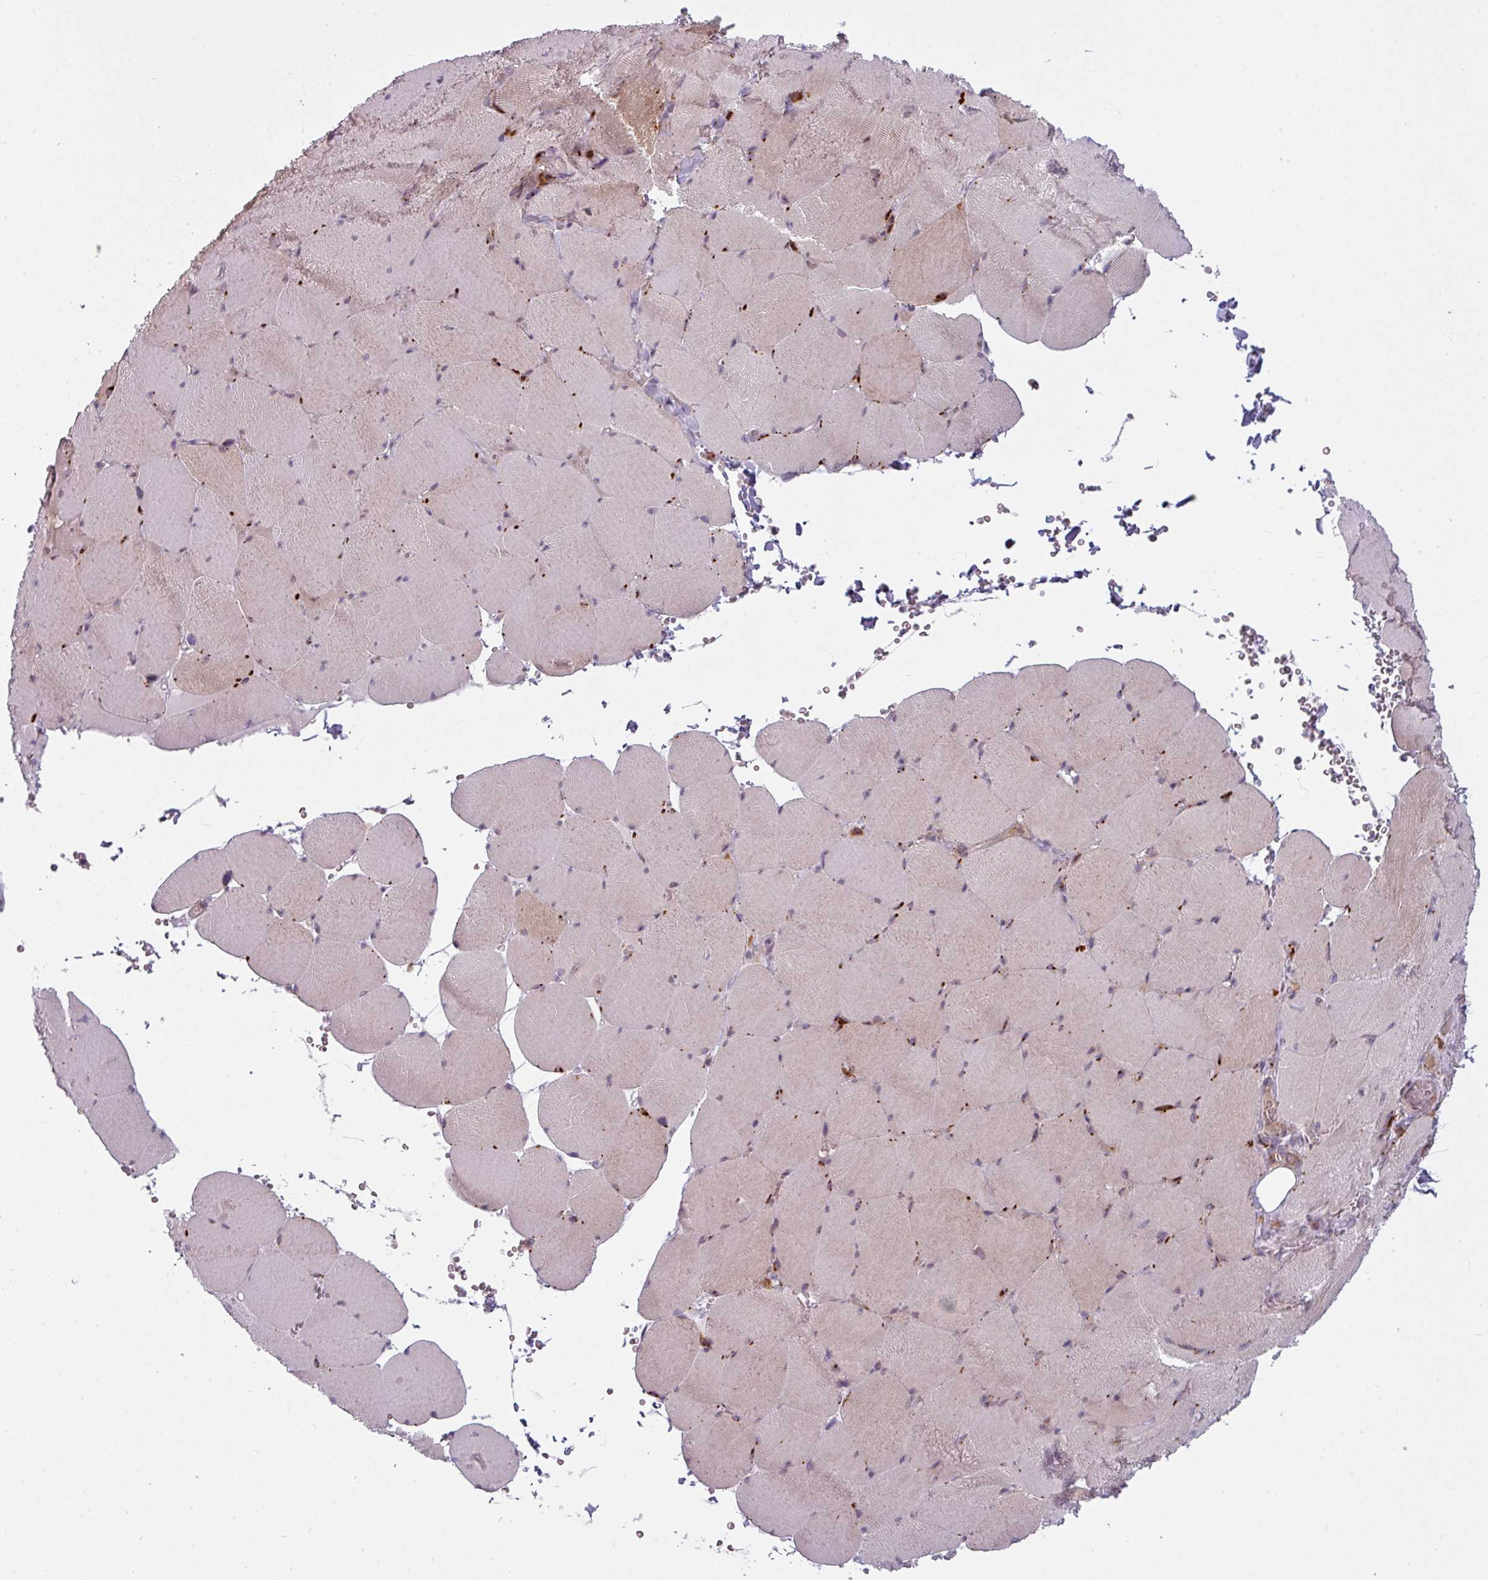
{"staining": {"intensity": "weak", "quantity": "25%-75%", "location": "cytoplasmic/membranous"}, "tissue": "skeletal muscle", "cell_type": "Myocytes", "image_type": "normal", "snomed": [{"axis": "morphology", "description": "Normal tissue, NOS"}, {"axis": "topography", "description": "Skeletal muscle"}, {"axis": "topography", "description": "Head-Neck"}], "caption": "Normal skeletal muscle exhibits weak cytoplasmic/membranous staining in about 25%-75% of myocytes.", "gene": "MAP7D2", "patient": {"sex": "male", "age": 66}}